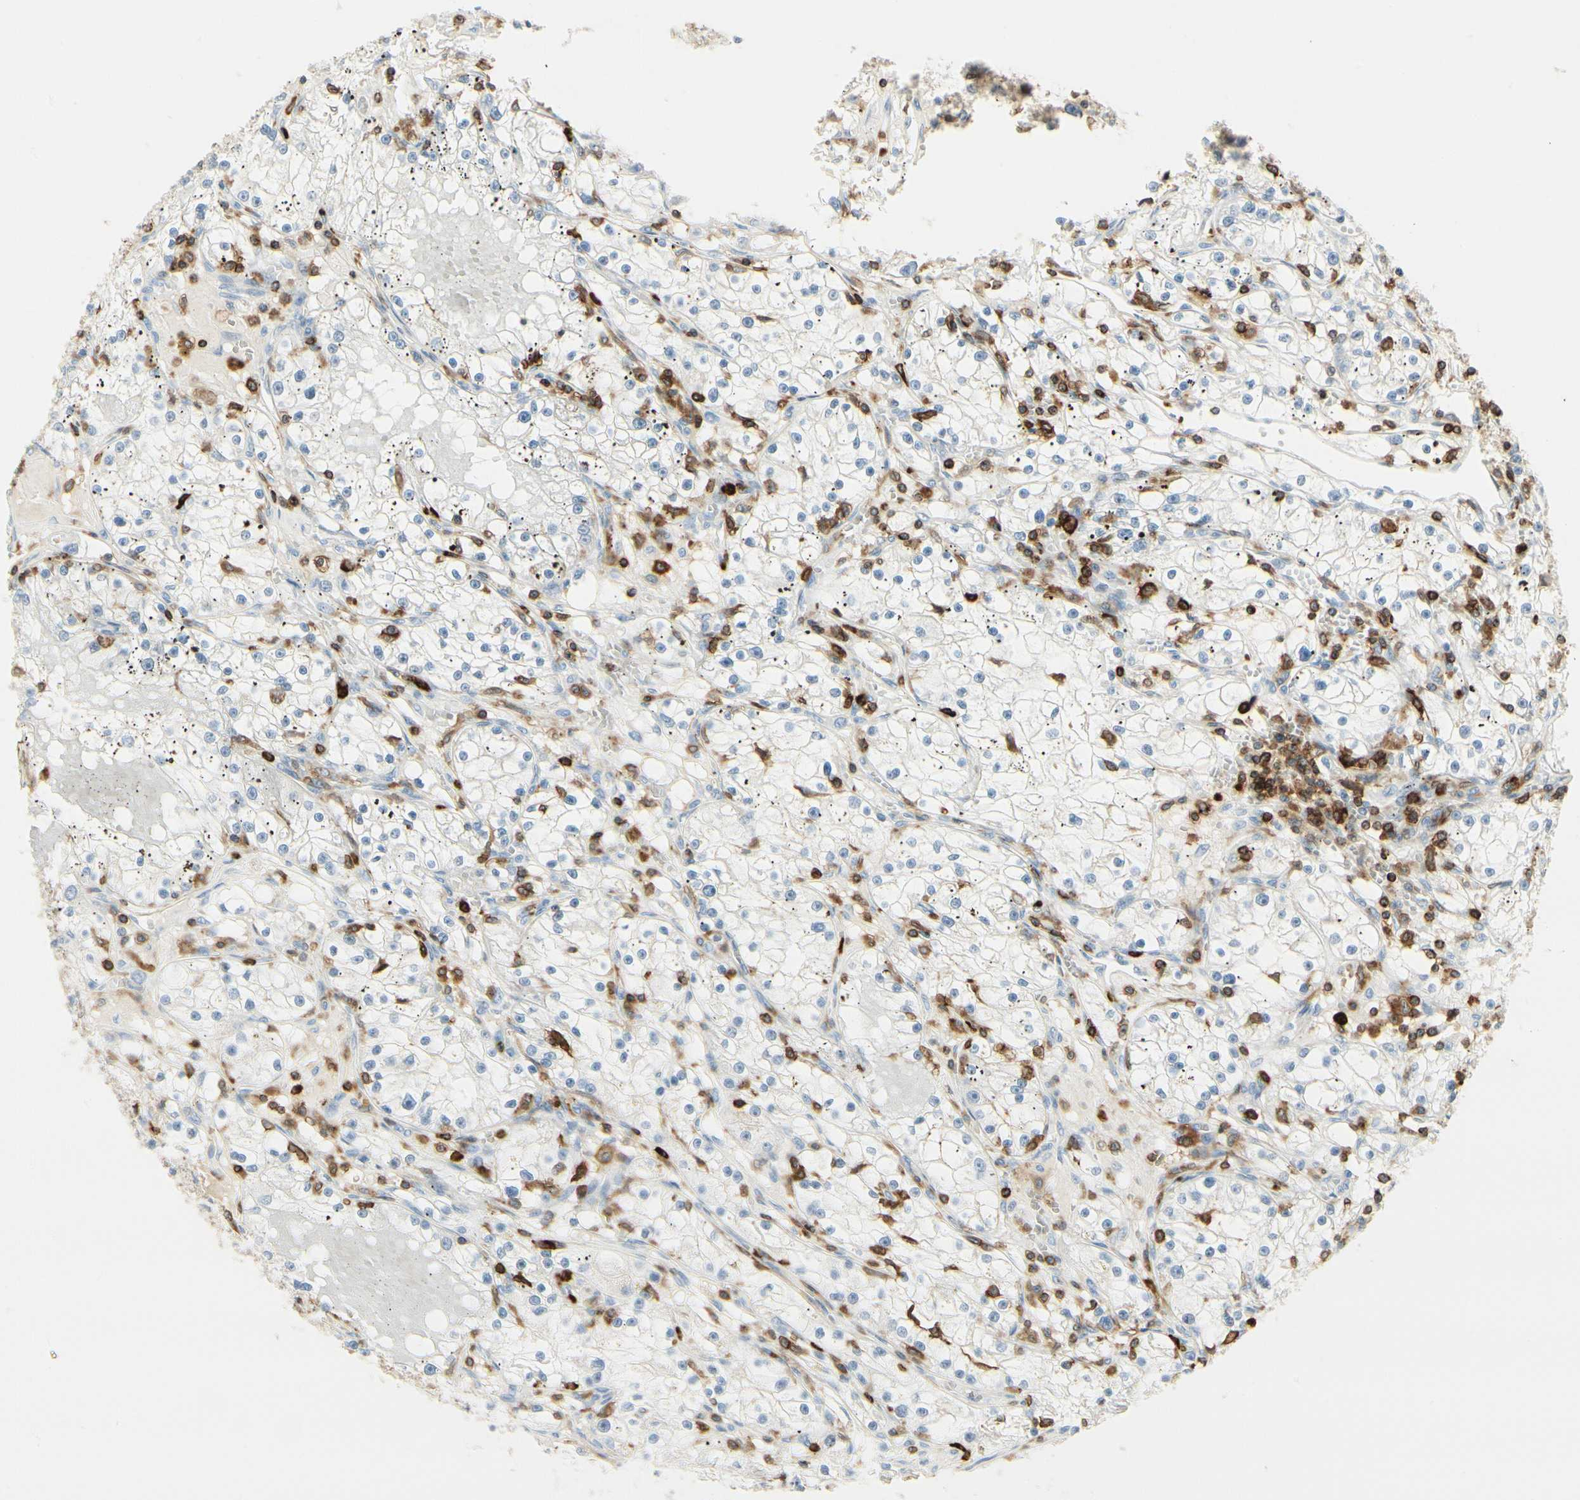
{"staining": {"intensity": "negative", "quantity": "none", "location": "none"}, "tissue": "renal cancer", "cell_type": "Tumor cells", "image_type": "cancer", "snomed": [{"axis": "morphology", "description": "Adenocarcinoma, NOS"}, {"axis": "topography", "description": "Kidney"}], "caption": "DAB (3,3'-diaminobenzidine) immunohistochemical staining of adenocarcinoma (renal) displays no significant positivity in tumor cells. (Immunohistochemistry, brightfield microscopy, high magnification).", "gene": "ITGB2", "patient": {"sex": "male", "age": 56}}